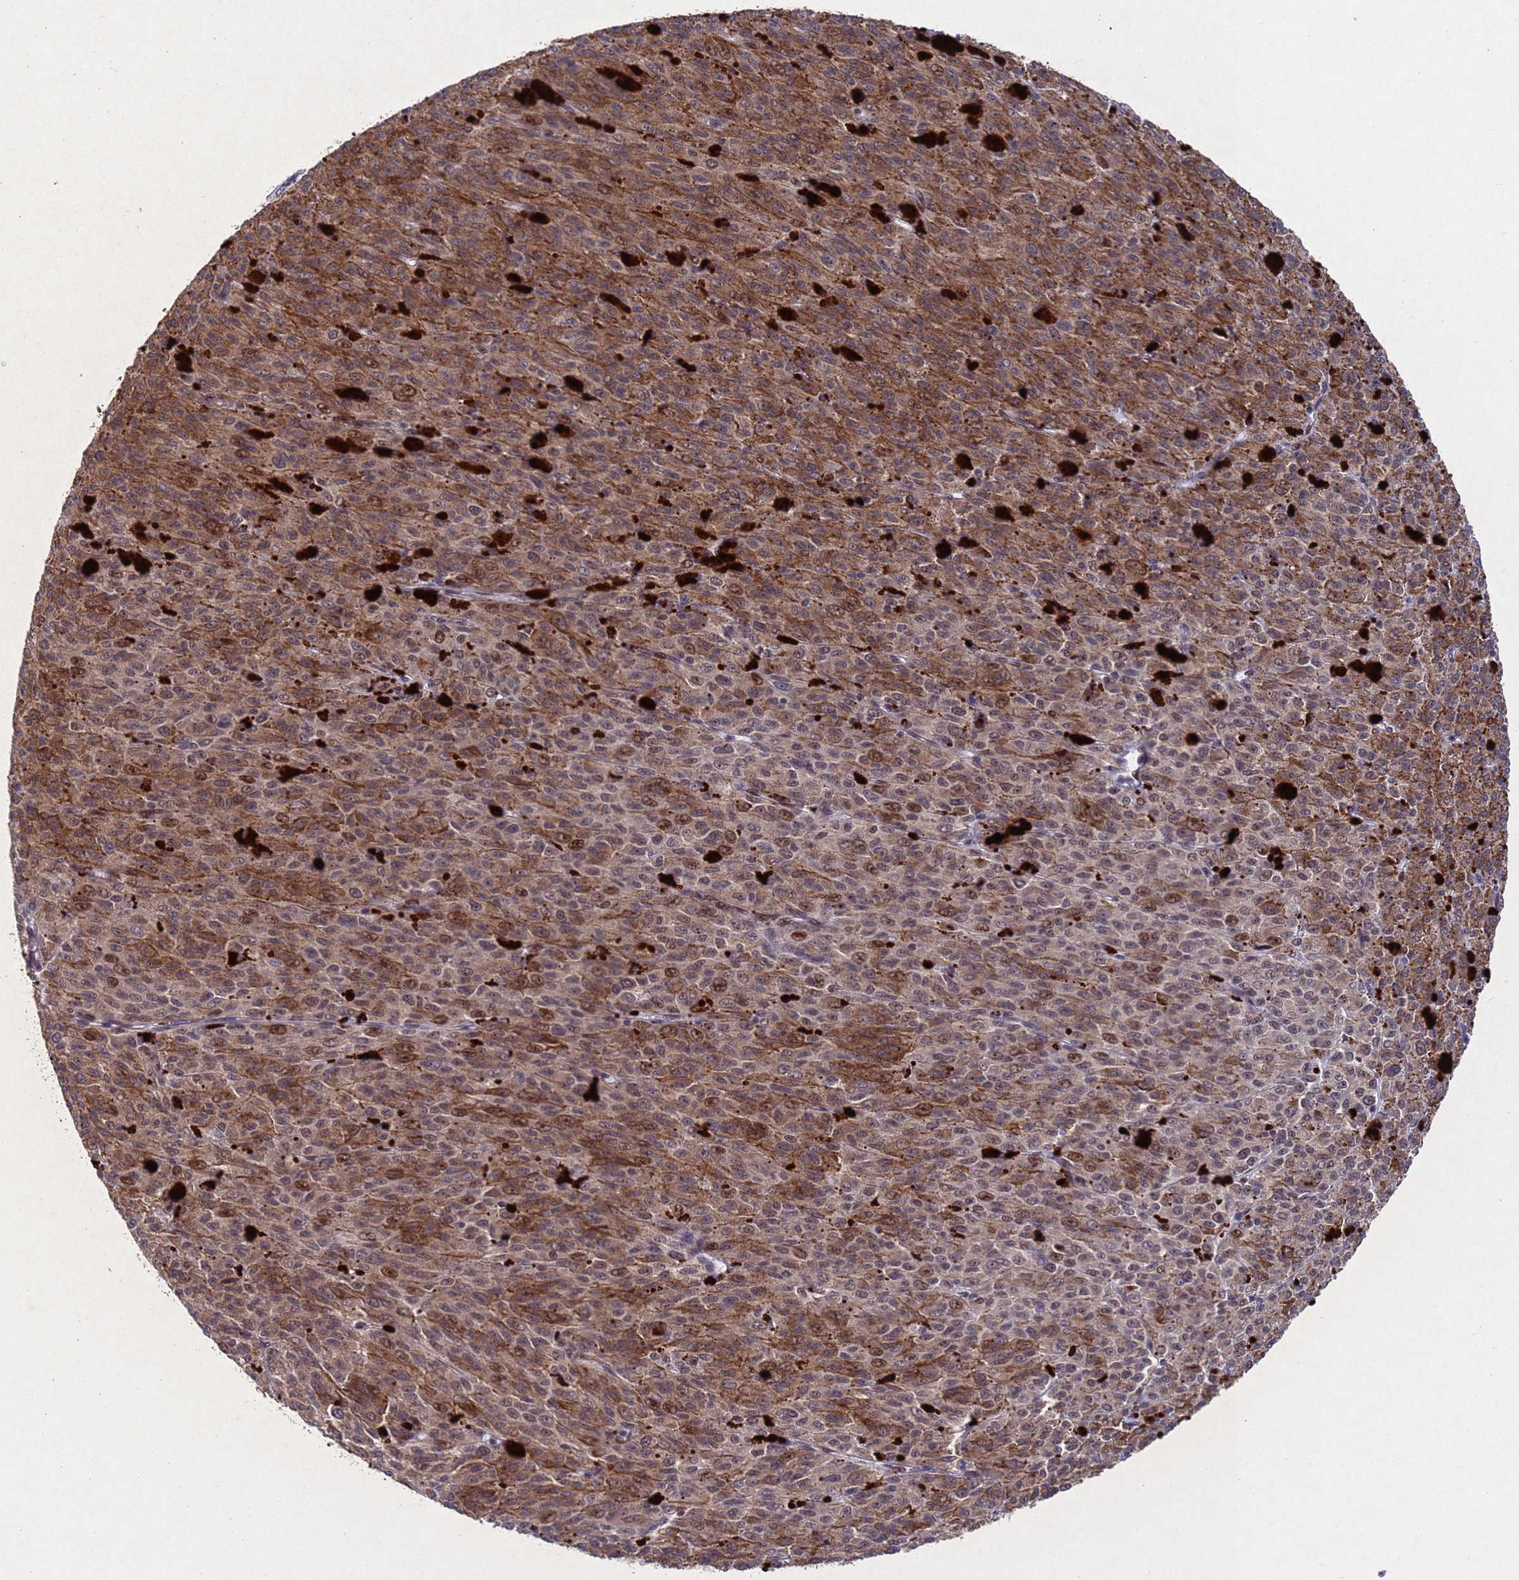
{"staining": {"intensity": "moderate", "quantity": "25%-75%", "location": "cytoplasmic/membranous,nuclear"}, "tissue": "melanoma", "cell_type": "Tumor cells", "image_type": "cancer", "snomed": [{"axis": "morphology", "description": "Malignant melanoma, NOS"}, {"axis": "topography", "description": "Skin"}], "caption": "Immunohistochemistry histopathology image of human melanoma stained for a protein (brown), which reveals medium levels of moderate cytoplasmic/membranous and nuclear staining in about 25%-75% of tumor cells.", "gene": "TBK1", "patient": {"sex": "female", "age": 52}}